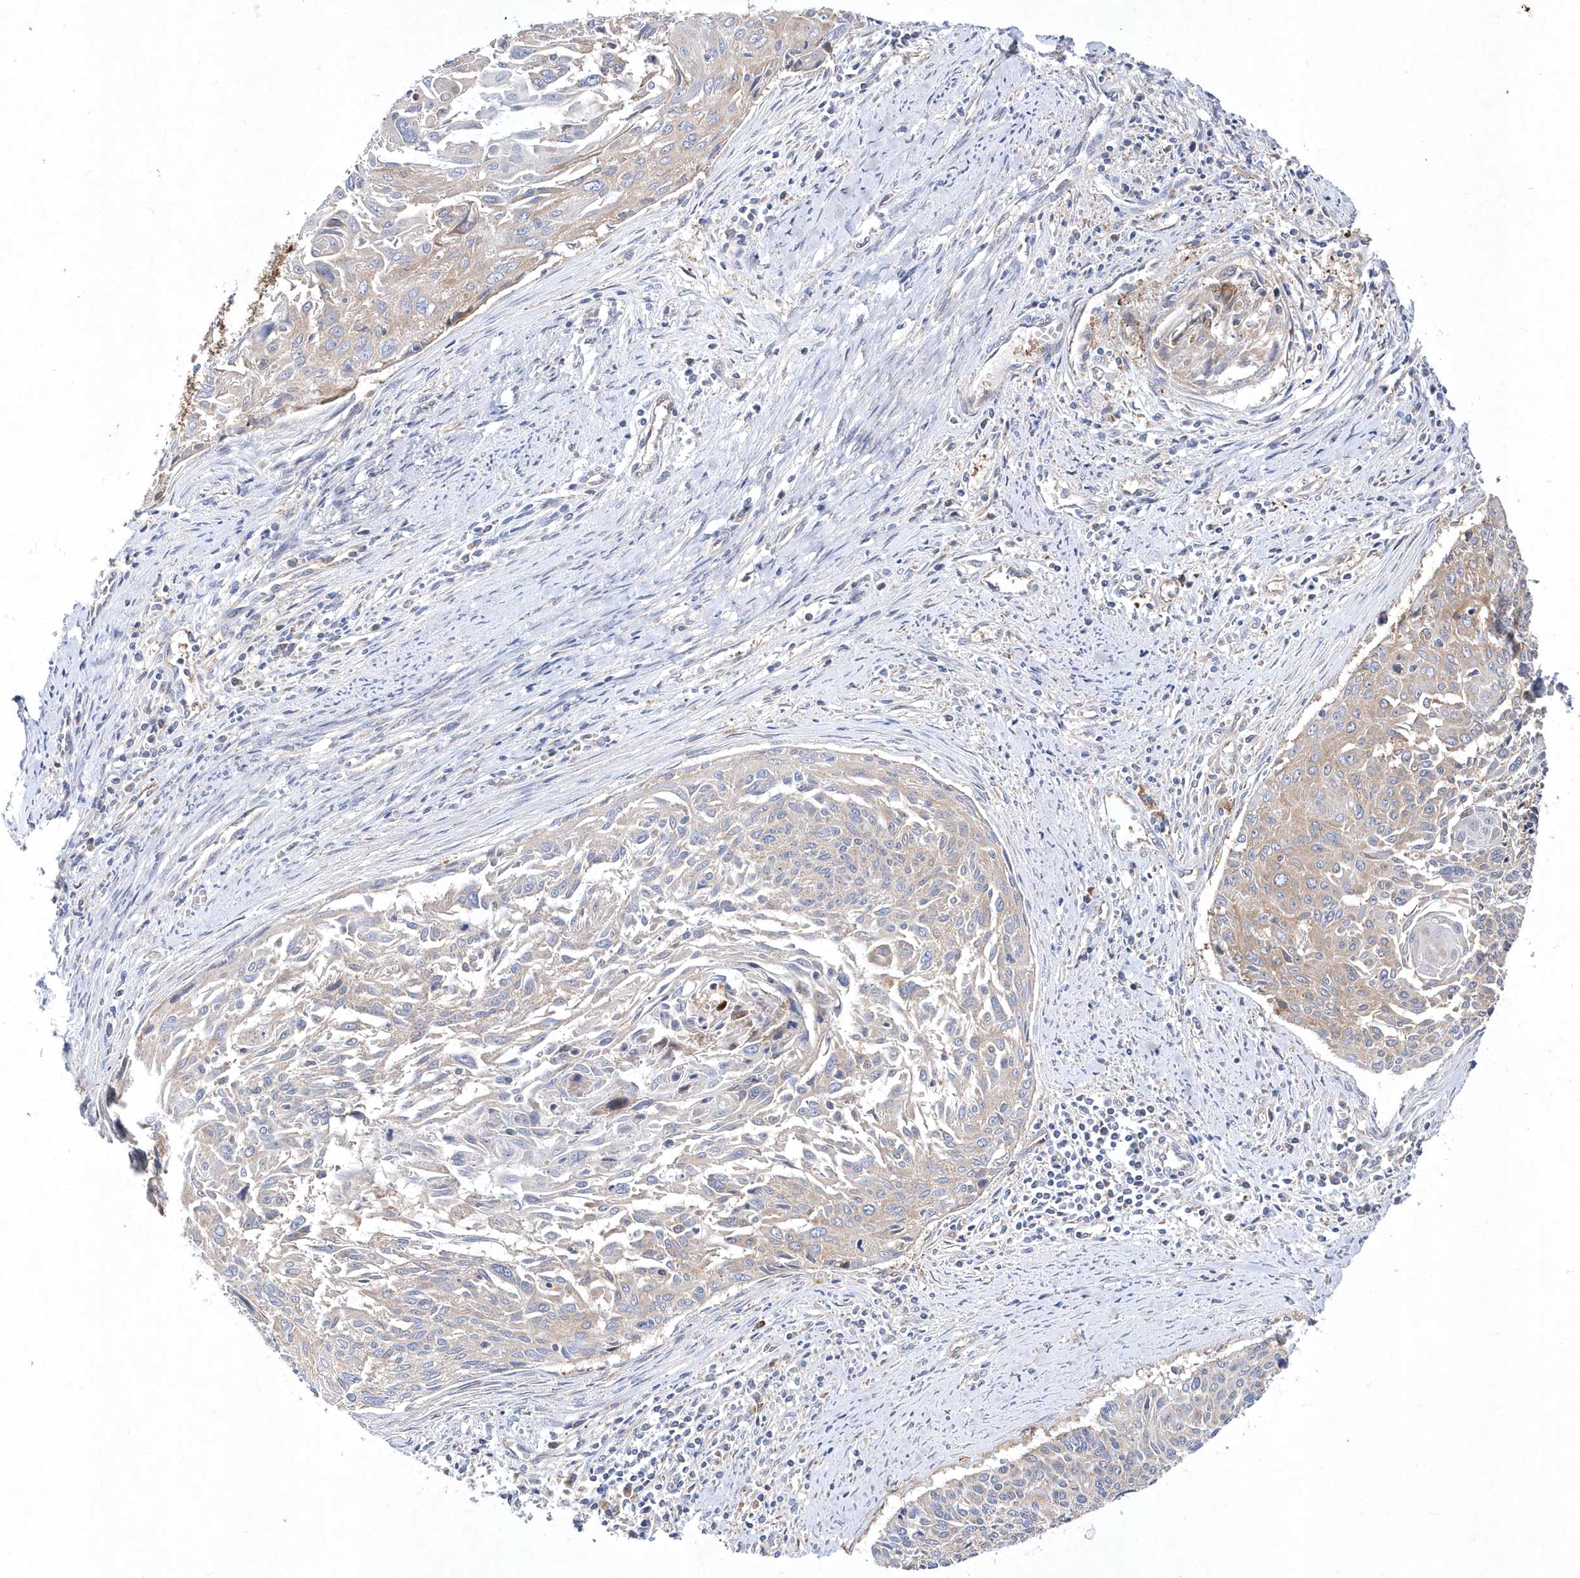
{"staining": {"intensity": "weak", "quantity": "<25%", "location": "cytoplasmic/membranous"}, "tissue": "cervical cancer", "cell_type": "Tumor cells", "image_type": "cancer", "snomed": [{"axis": "morphology", "description": "Squamous cell carcinoma, NOS"}, {"axis": "topography", "description": "Cervix"}], "caption": "Tumor cells are negative for protein expression in human cervical squamous cell carcinoma.", "gene": "JKAMP", "patient": {"sex": "female", "age": 55}}